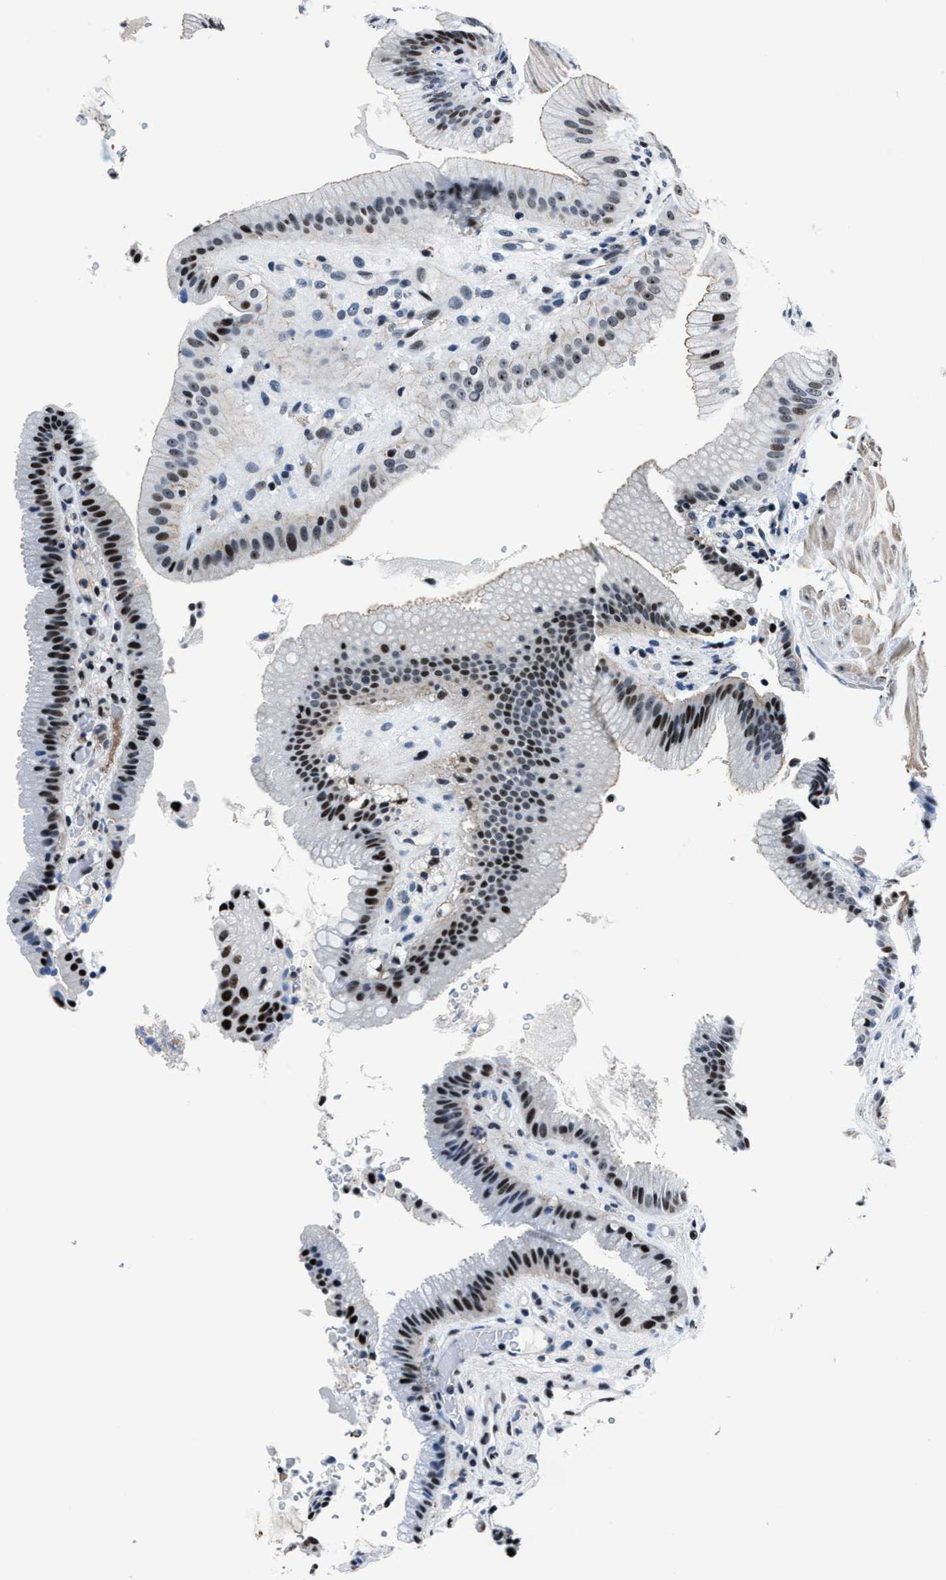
{"staining": {"intensity": "strong", "quantity": ">75%", "location": "nuclear"}, "tissue": "gallbladder", "cell_type": "Glandular cells", "image_type": "normal", "snomed": [{"axis": "morphology", "description": "Normal tissue, NOS"}, {"axis": "topography", "description": "Gallbladder"}], "caption": "Gallbladder stained for a protein (brown) shows strong nuclear positive positivity in approximately >75% of glandular cells.", "gene": "PPIE", "patient": {"sex": "male", "age": 49}}